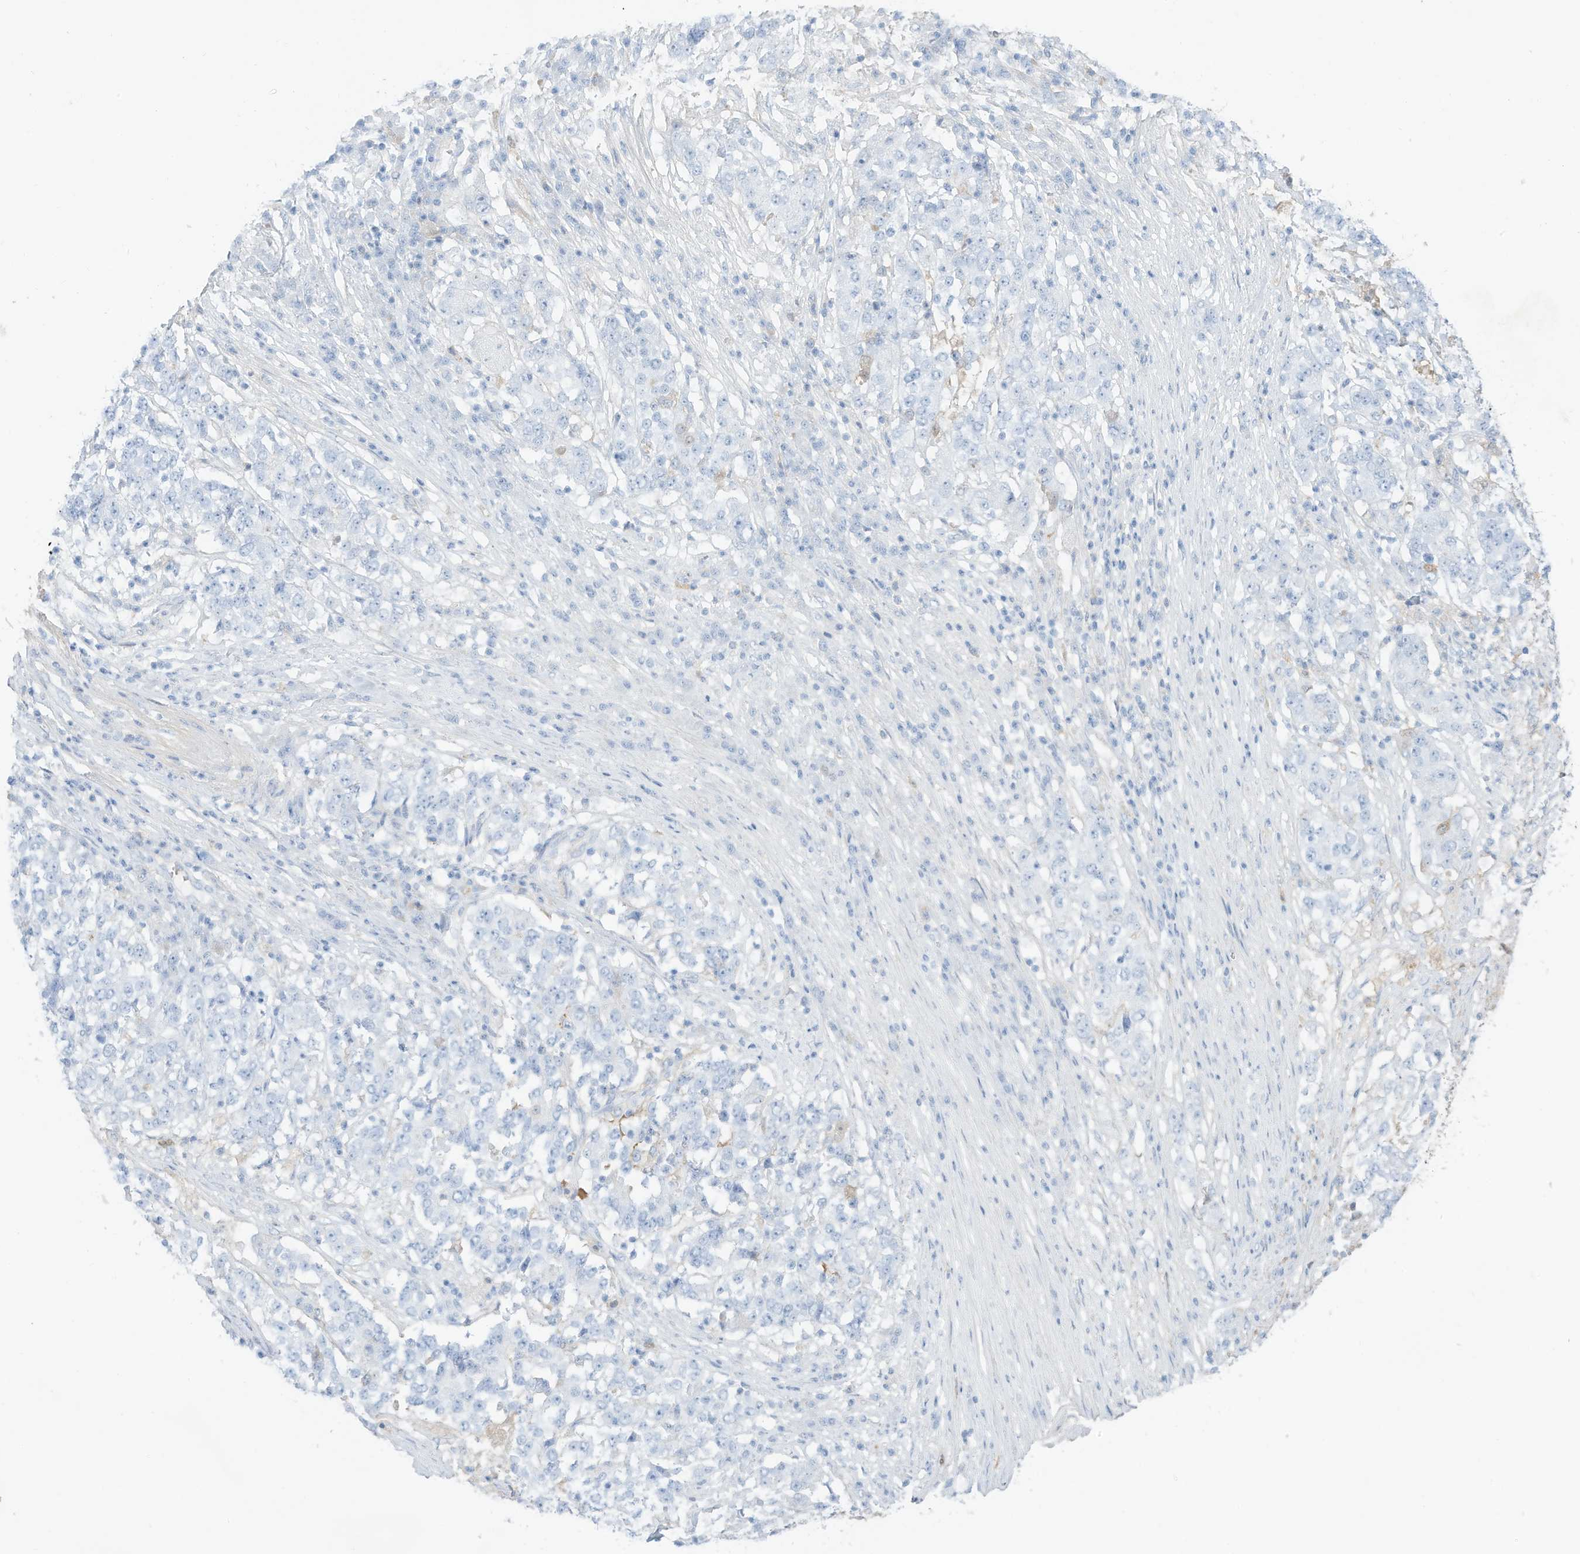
{"staining": {"intensity": "negative", "quantity": "none", "location": "none"}, "tissue": "stomach cancer", "cell_type": "Tumor cells", "image_type": "cancer", "snomed": [{"axis": "morphology", "description": "Adenocarcinoma, NOS"}, {"axis": "topography", "description": "Stomach"}], "caption": "Immunohistochemistry (IHC) of stomach adenocarcinoma reveals no staining in tumor cells.", "gene": "HSD17B13", "patient": {"sex": "male", "age": 59}}